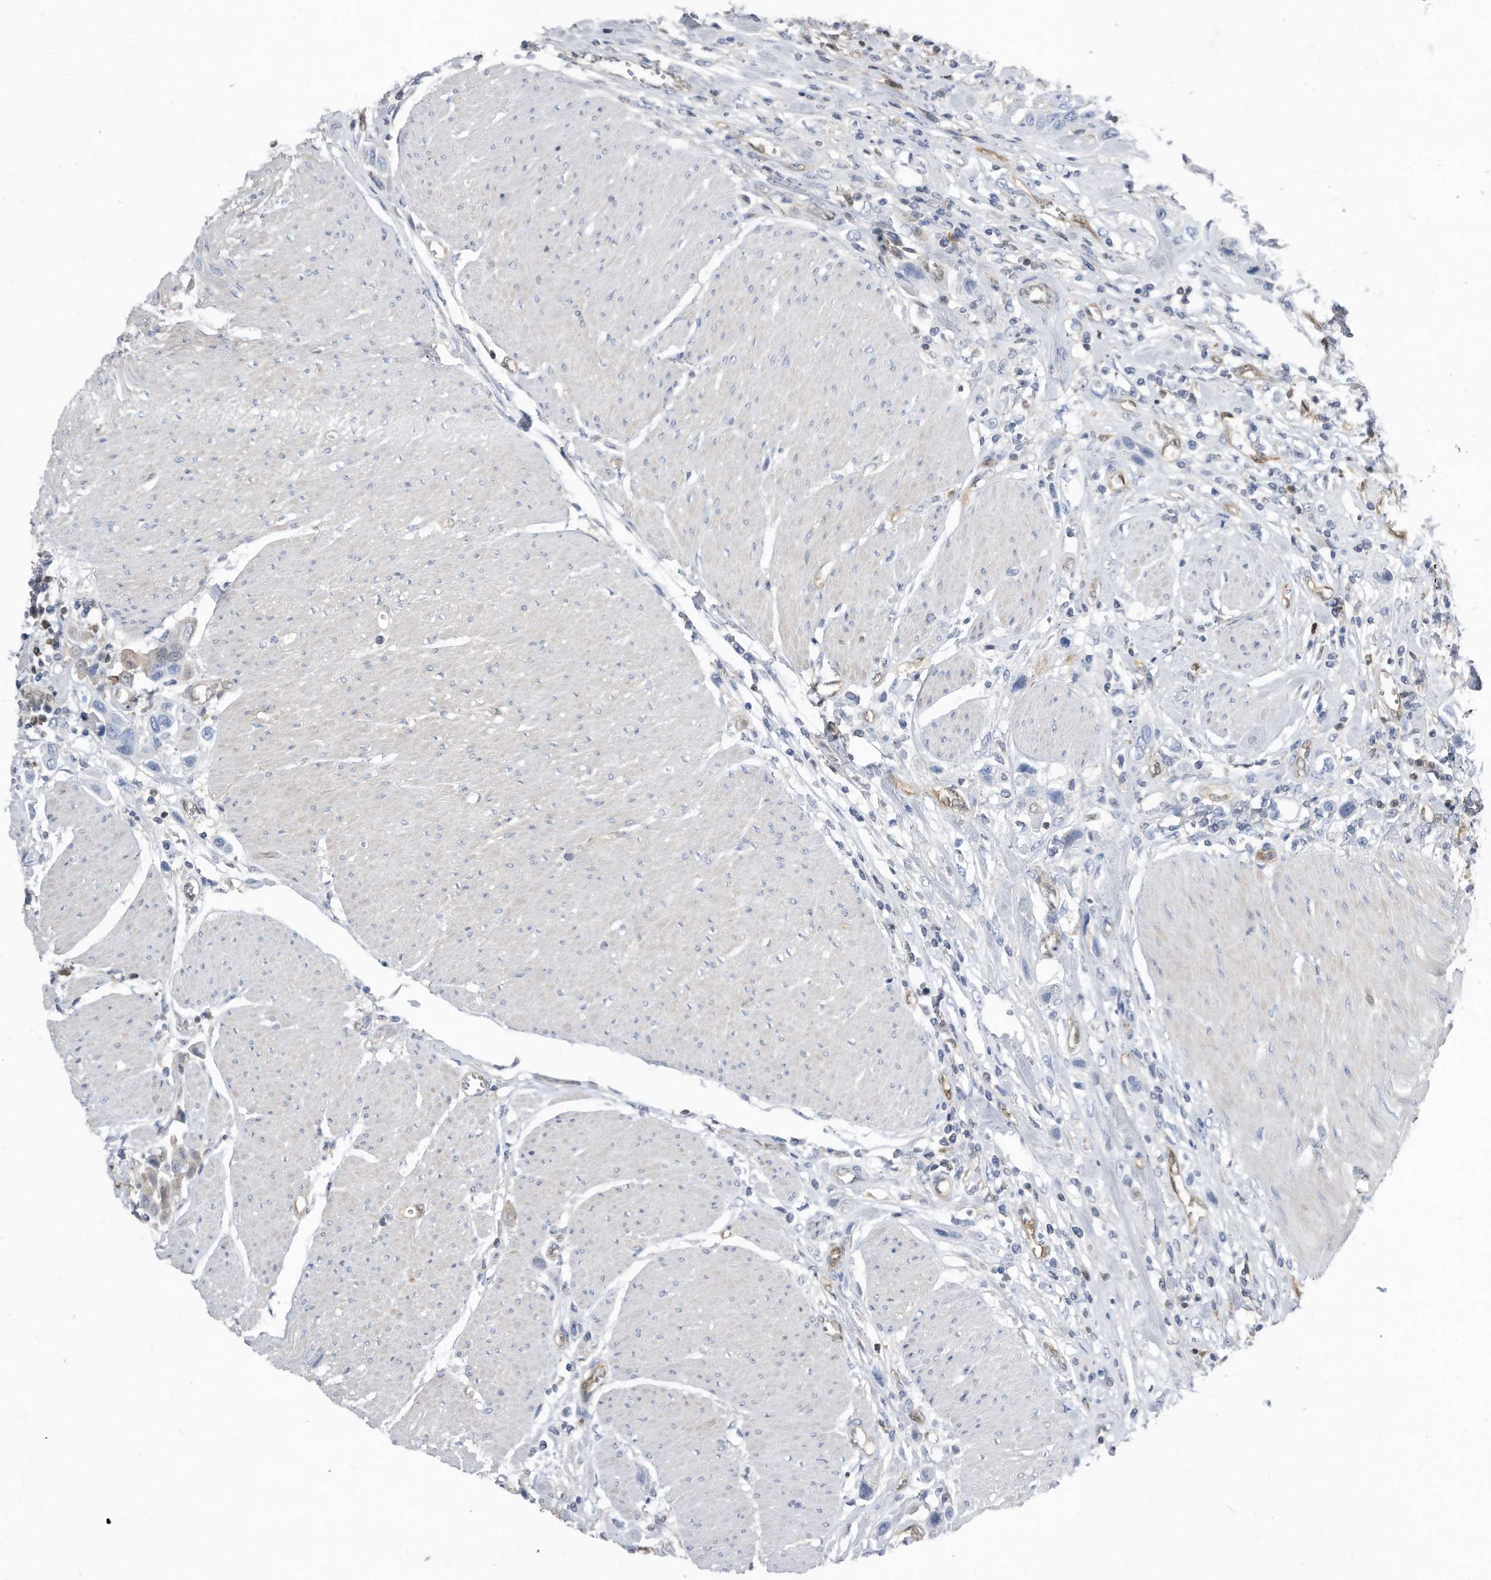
{"staining": {"intensity": "negative", "quantity": "none", "location": "none"}, "tissue": "urothelial cancer", "cell_type": "Tumor cells", "image_type": "cancer", "snomed": [{"axis": "morphology", "description": "Urothelial carcinoma, High grade"}, {"axis": "topography", "description": "Urinary bladder"}], "caption": "Tumor cells show no significant staining in urothelial cancer. Brightfield microscopy of immunohistochemistry stained with DAB (3,3'-diaminobenzidine) (brown) and hematoxylin (blue), captured at high magnification.", "gene": "MAP2K6", "patient": {"sex": "male", "age": 50}}